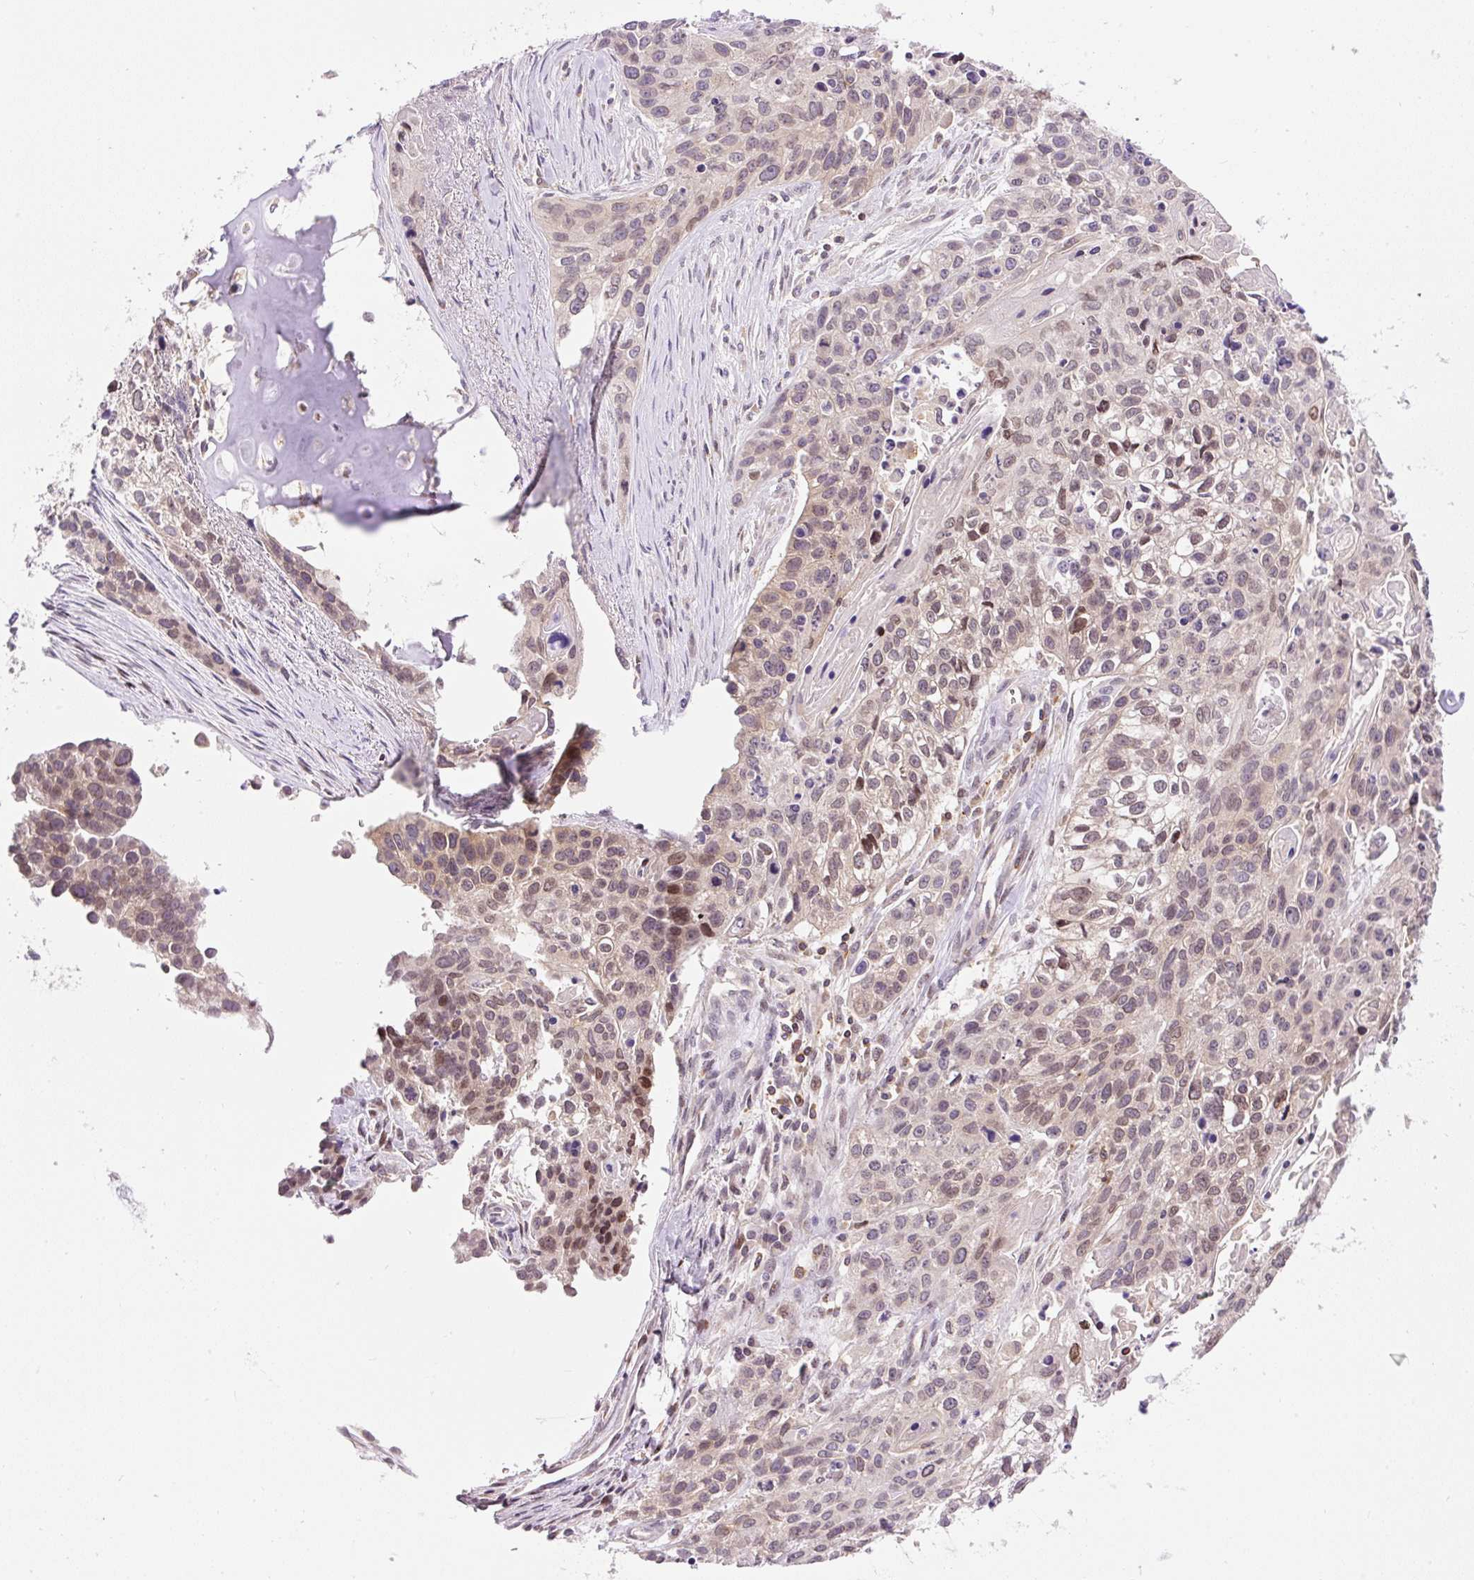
{"staining": {"intensity": "moderate", "quantity": "<25%", "location": "nuclear"}, "tissue": "lung cancer", "cell_type": "Tumor cells", "image_type": "cancer", "snomed": [{"axis": "morphology", "description": "Squamous cell carcinoma, NOS"}, {"axis": "topography", "description": "Lung"}], "caption": "A low amount of moderate nuclear staining is present in approximately <25% of tumor cells in lung cancer (squamous cell carcinoma) tissue.", "gene": "CARD11", "patient": {"sex": "male", "age": 74}}